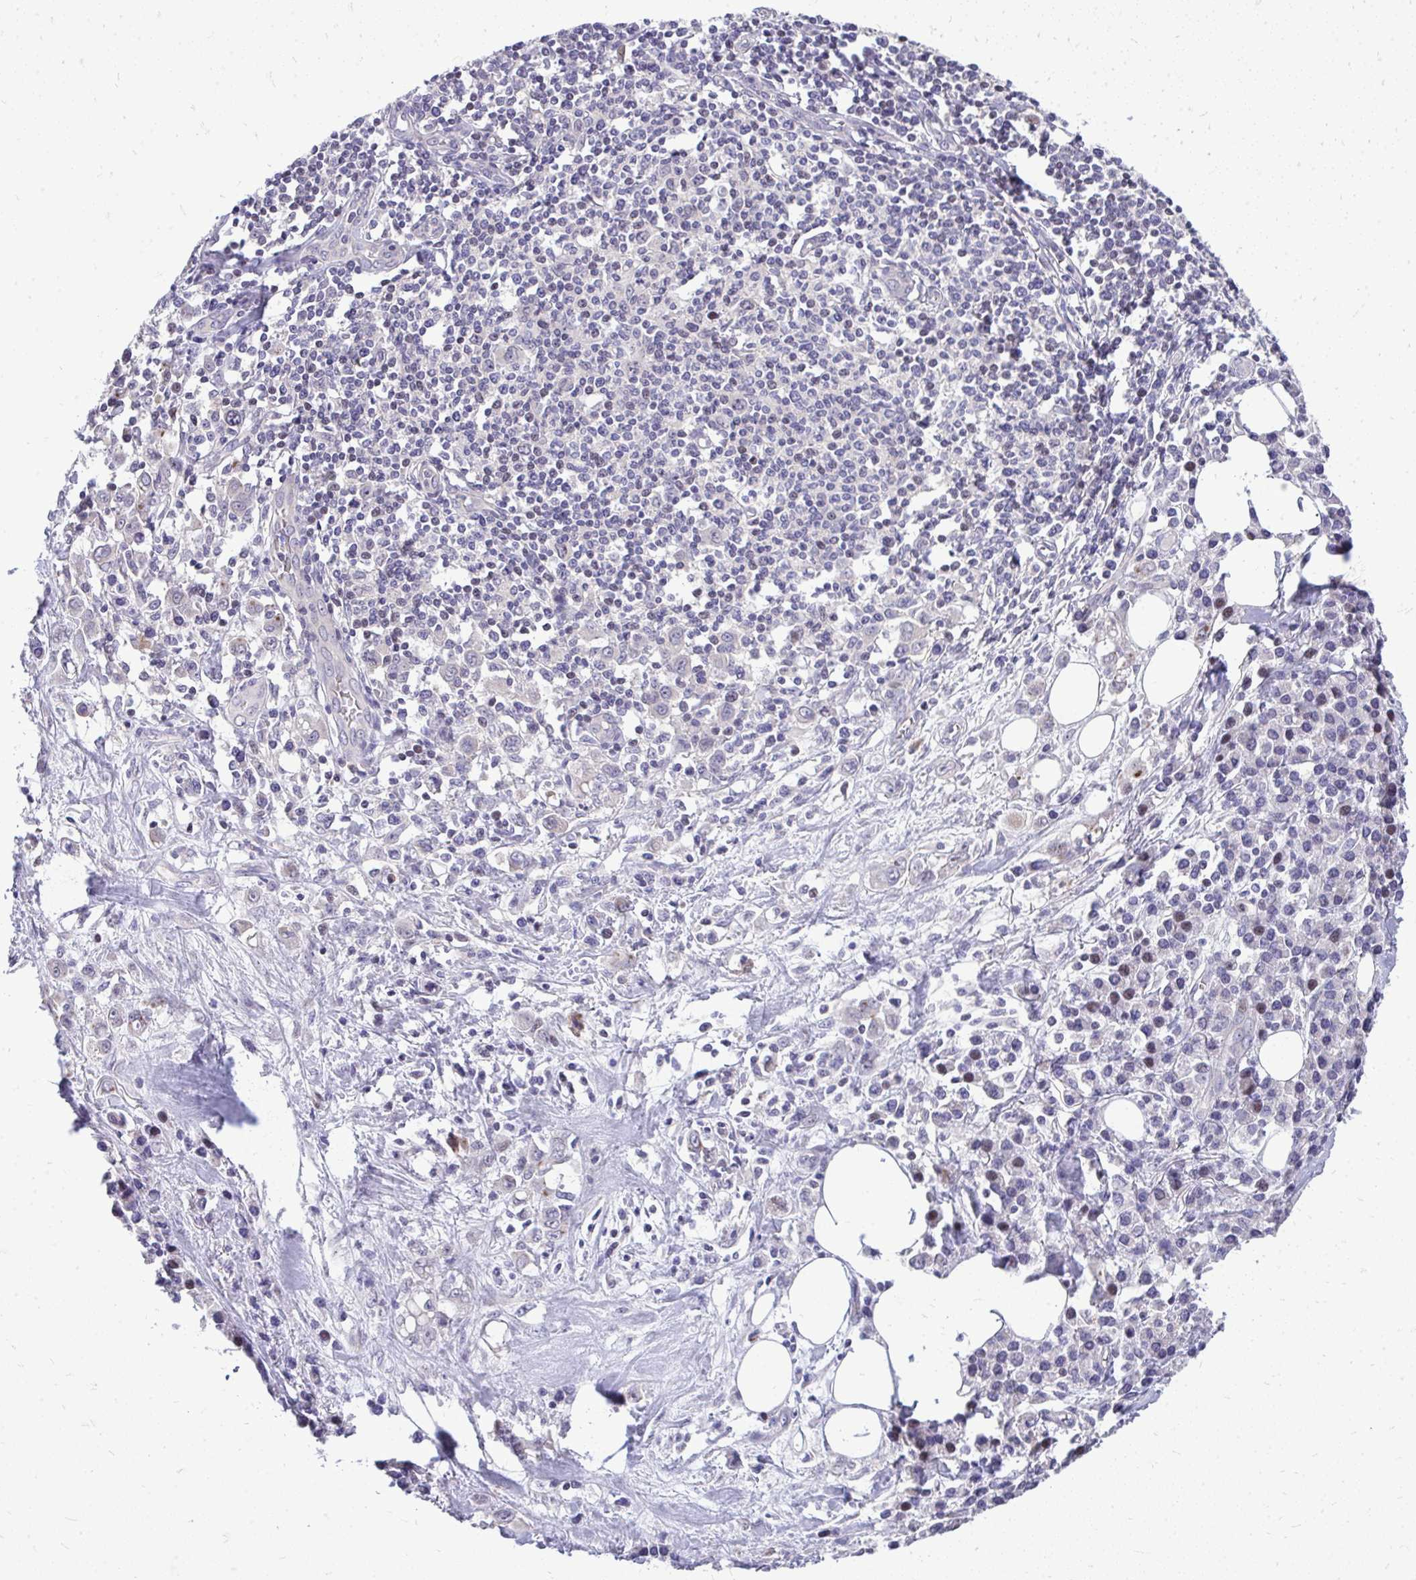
{"staining": {"intensity": "negative", "quantity": "none", "location": "none"}, "tissue": "stomach cancer", "cell_type": "Tumor cells", "image_type": "cancer", "snomed": [{"axis": "morphology", "description": "Adenocarcinoma, NOS"}, {"axis": "topography", "description": "Stomach, upper"}], "caption": "Tumor cells are negative for protein expression in human adenocarcinoma (stomach). Nuclei are stained in blue.", "gene": "OR8D1", "patient": {"sex": "male", "age": 75}}